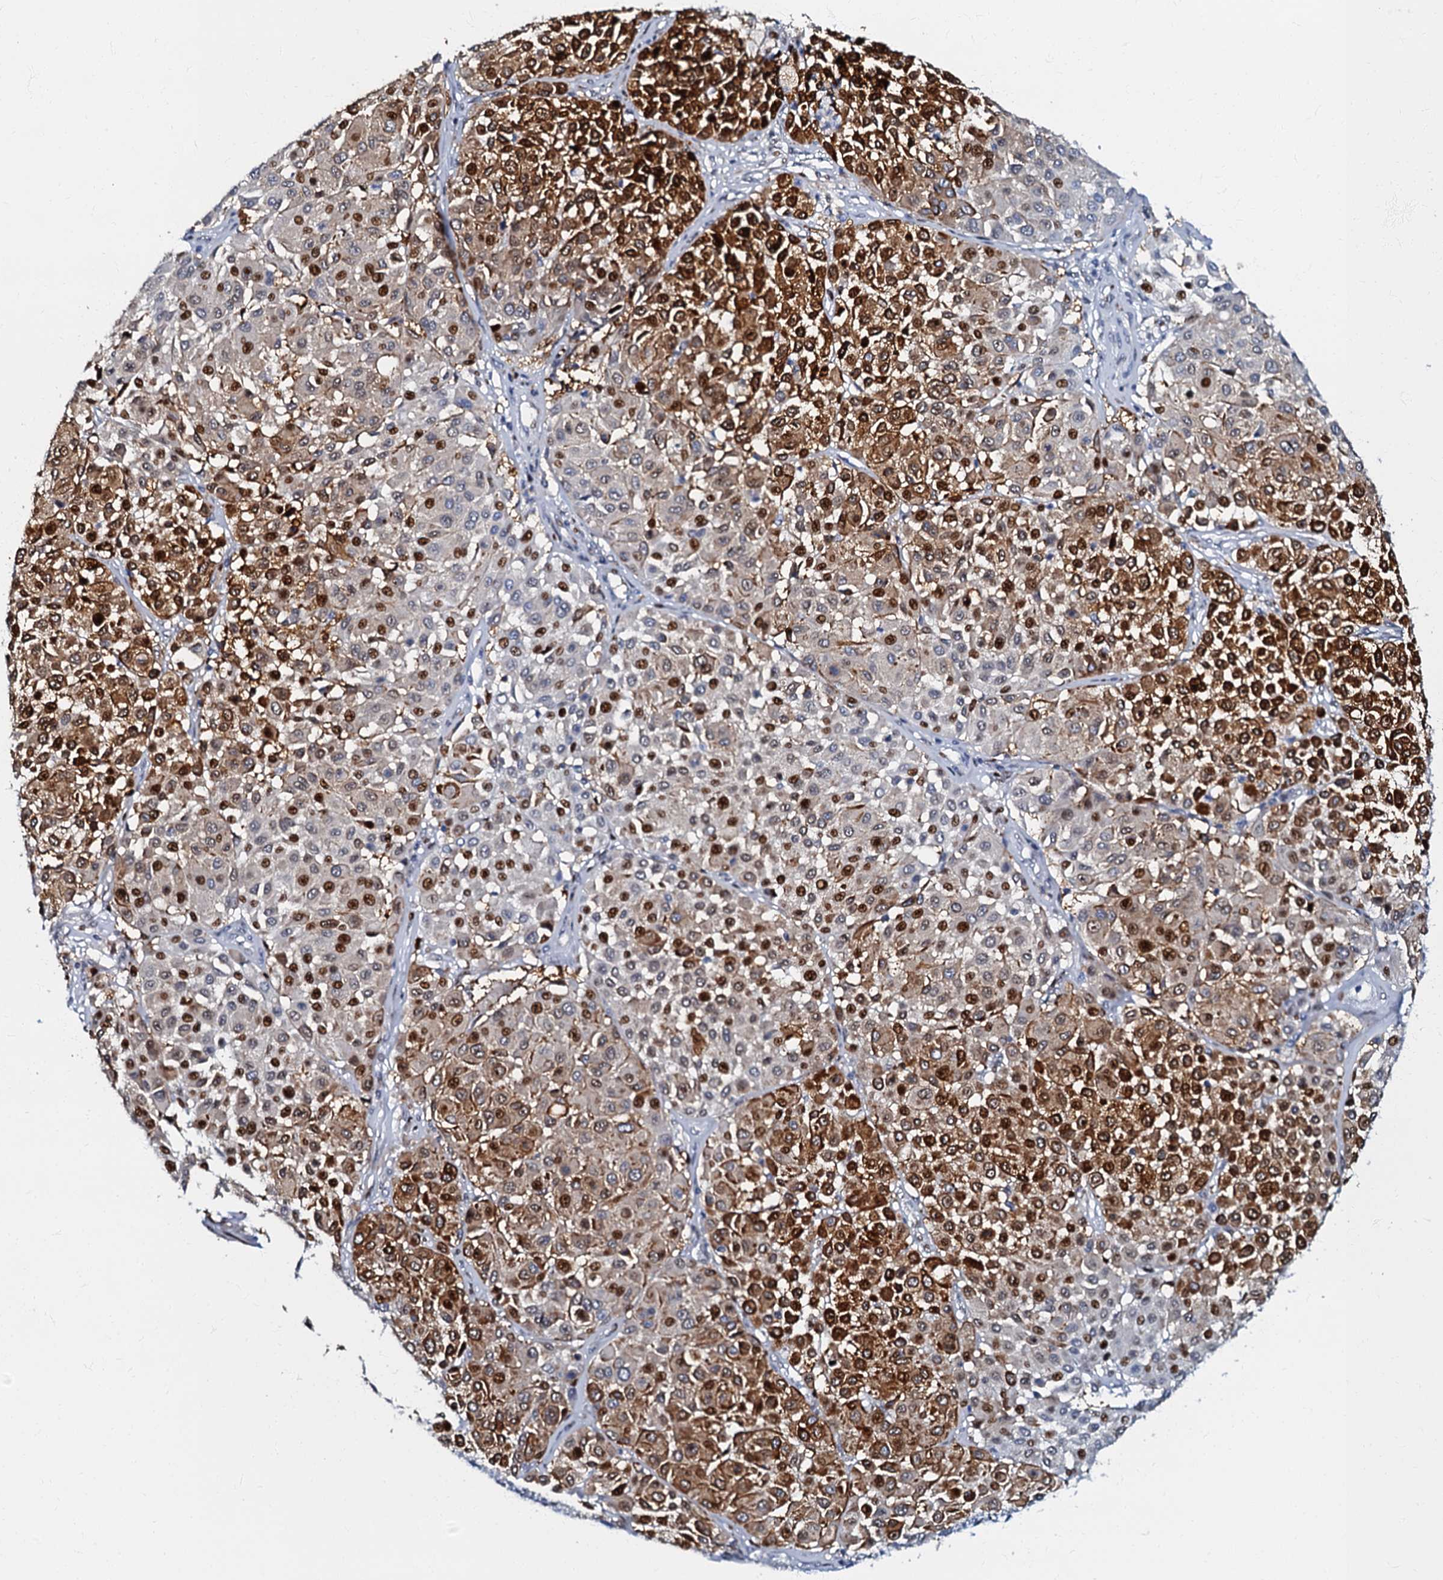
{"staining": {"intensity": "strong", "quantity": "25%-75%", "location": "cytoplasmic/membranous,nuclear"}, "tissue": "melanoma", "cell_type": "Tumor cells", "image_type": "cancer", "snomed": [{"axis": "morphology", "description": "Malignant melanoma, Metastatic site"}, {"axis": "topography", "description": "Soft tissue"}], "caption": "Human malignant melanoma (metastatic site) stained with a protein marker exhibits strong staining in tumor cells.", "gene": "MFSD5", "patient": {"sex": "male", "age": 41}}